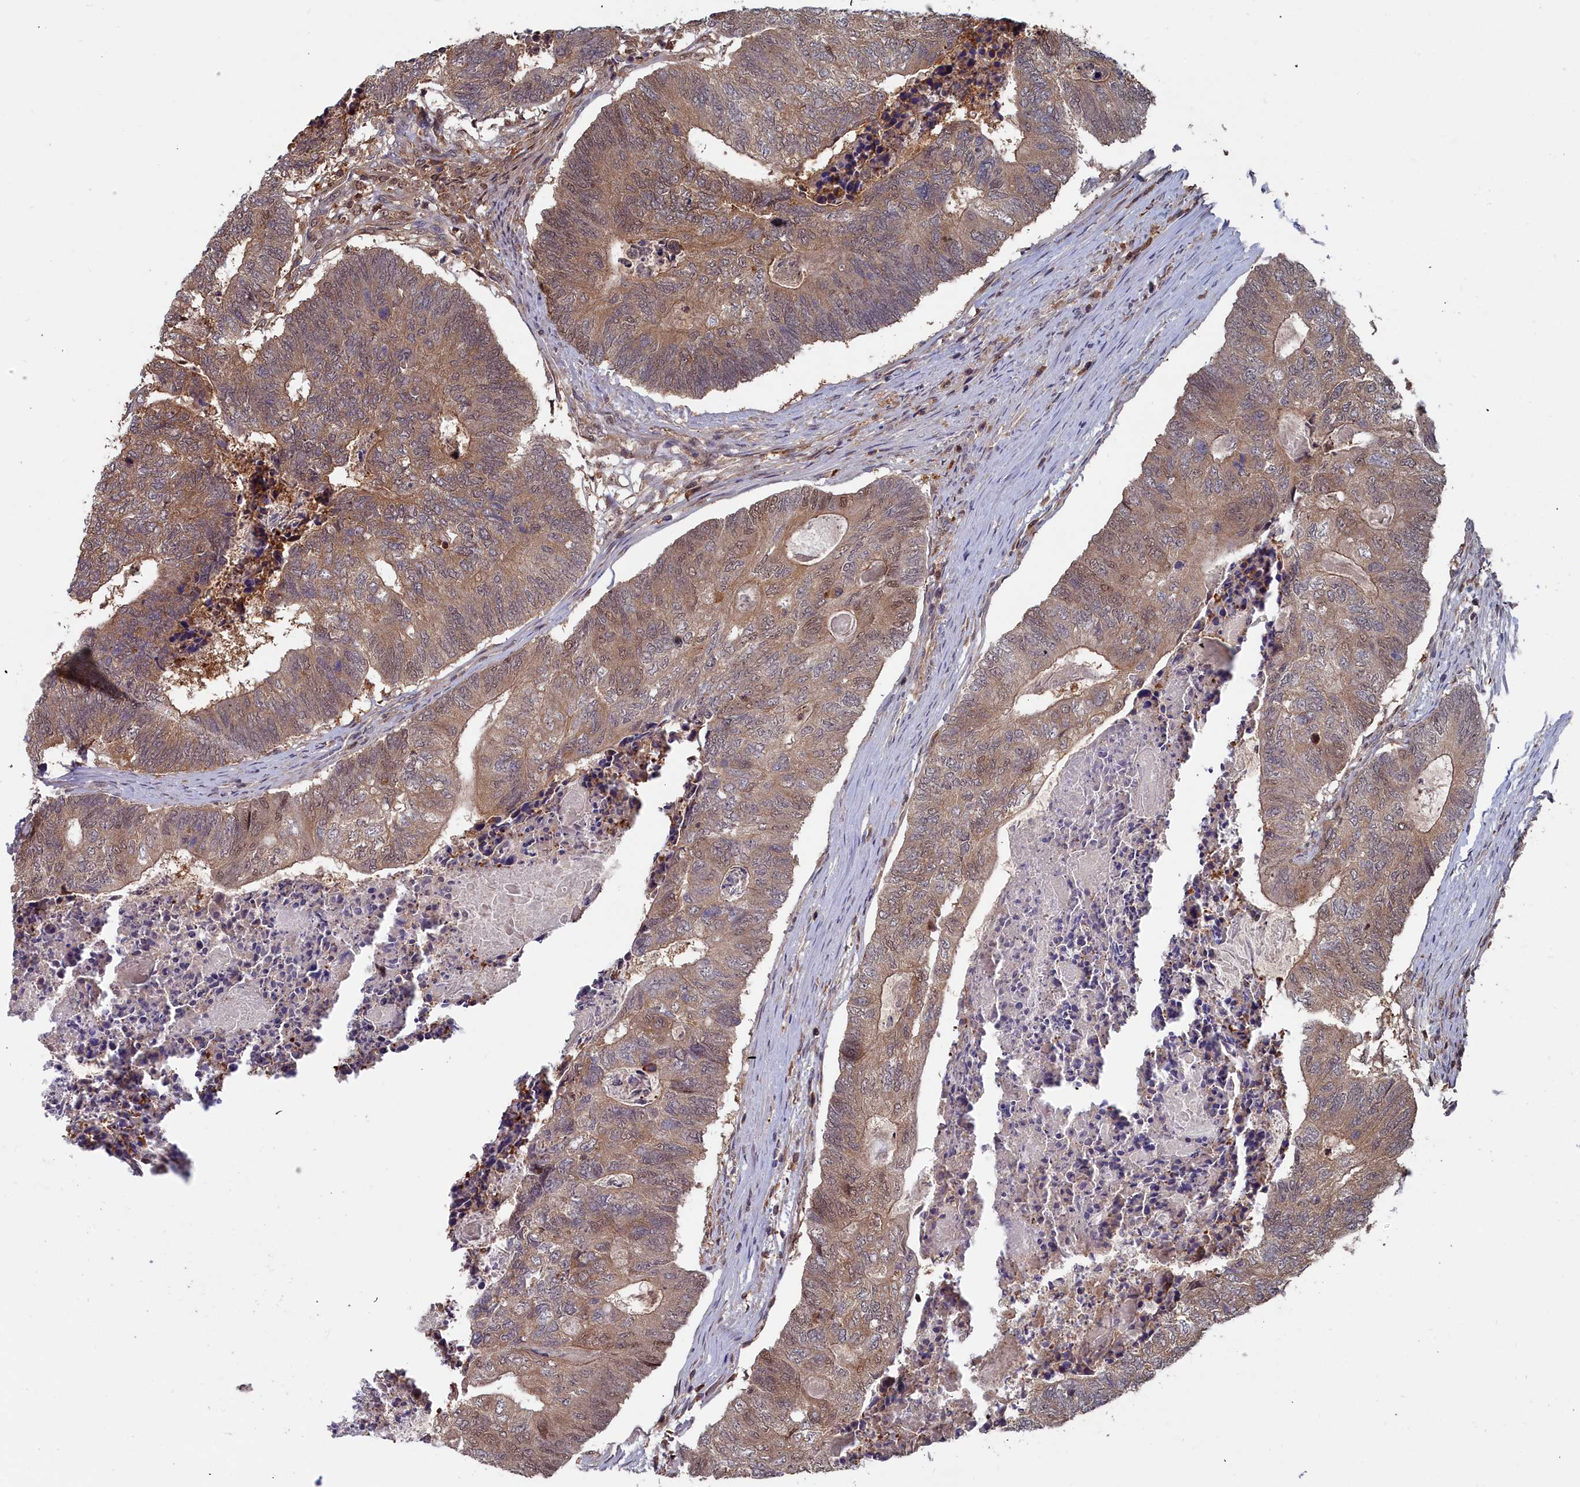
{"staining": {"intensity": "moderate", "quantity": ">75%", "location": "cytoplasmic/membranous"}, "tissue": "colorectal cancer", "cell_type": "Tumor cells", "image_type": "cancer", "snomed": [{"axis": "morphology", "description": "Adenocarcinoma, NOS"}, {"axis": "topography", "description": "Colon"}], "caption": "DAB immunohistochemical staining of human adenocarcinoma (colorectal) displays moderate cytoplasmic/membranous protein expression in about >75% of tumor cells.", "gene": "GFRA2", "patient": {"sex": "female", "age": 67}}